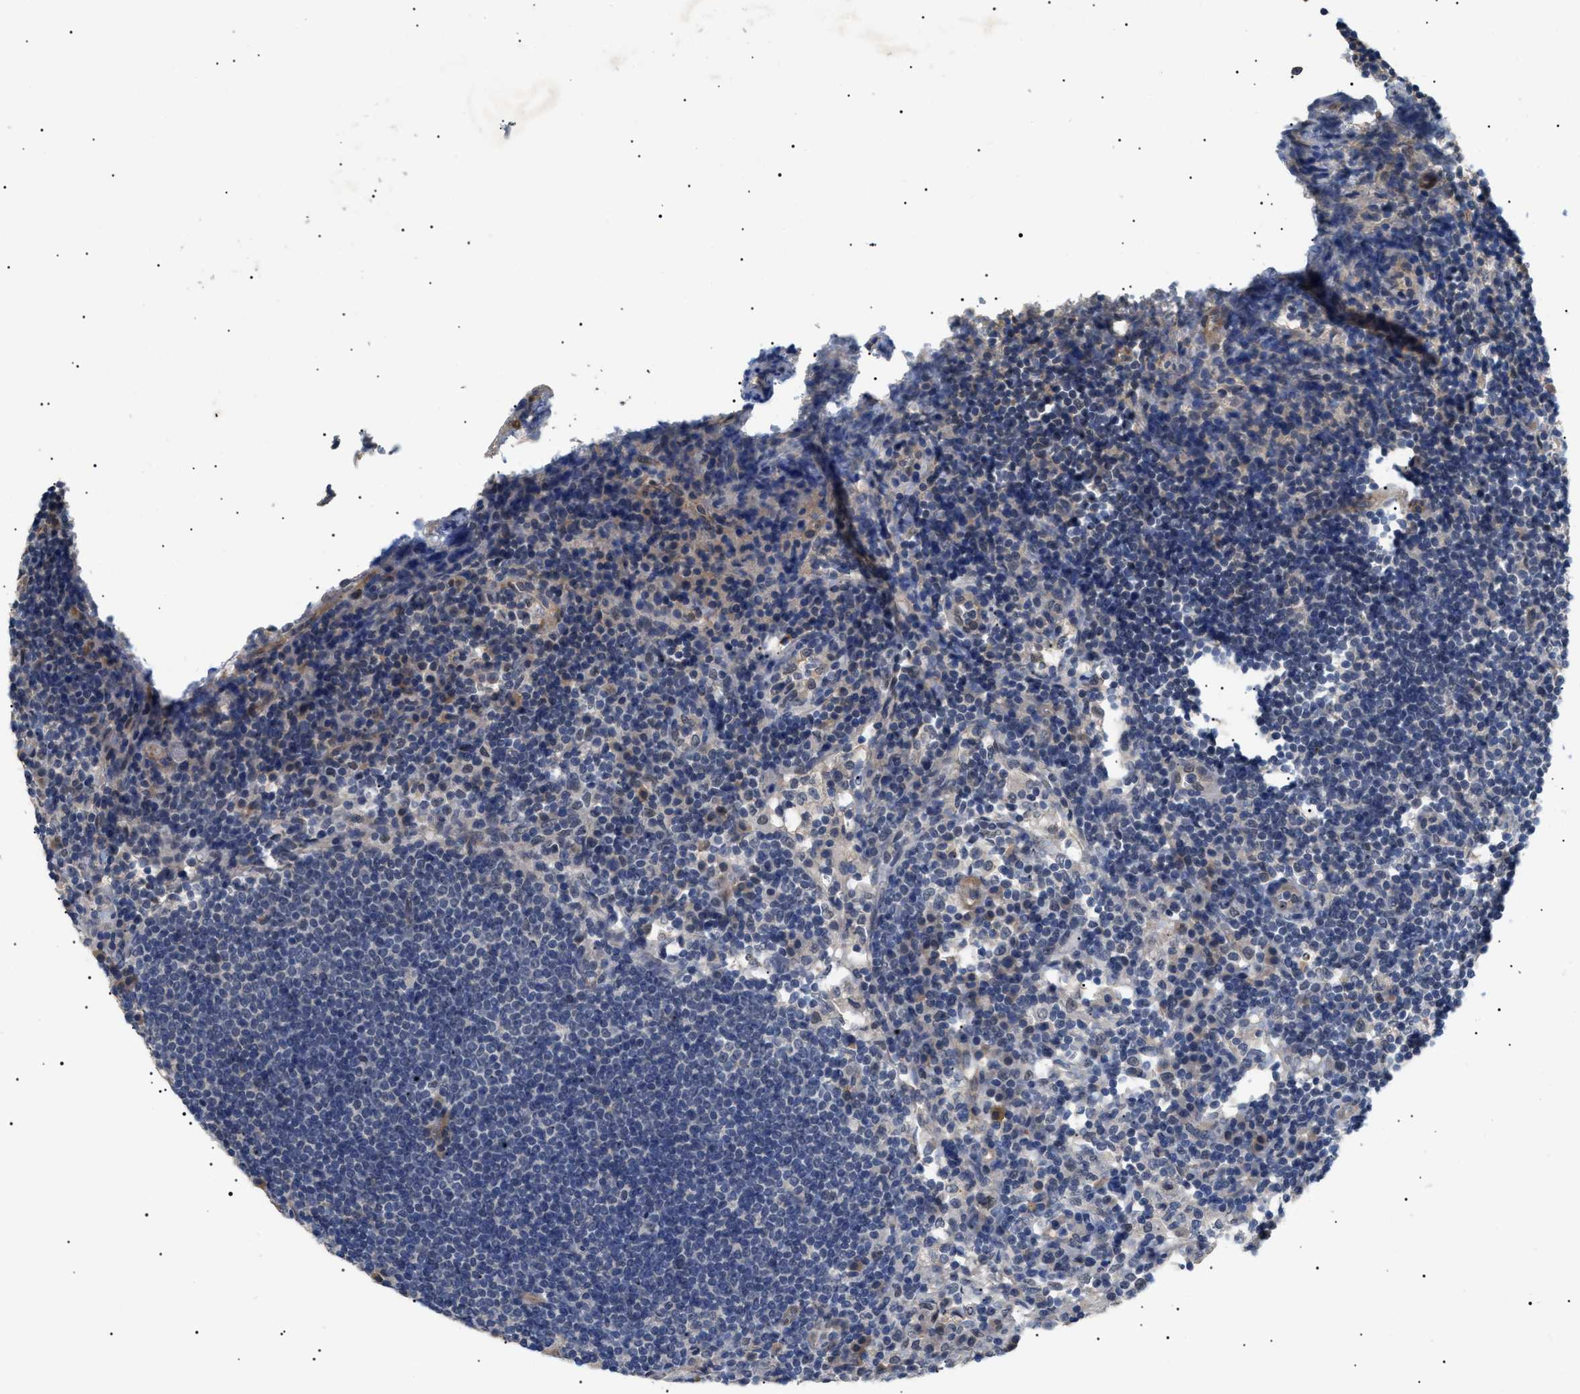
{"staining": {"intensity": "weak", "quantity": ">75%", "location": "cytoplasmic/membranous"}, "tissue": "lymph node", "cell_type": "Germinal center cells", "image_type": "normal", "snomed": [{"axis": "morphology", "description": "Normal tissue, NOS"}, {"axis": "topography", "description": "Lymph node"}], "caption": "Germinal center cells reveal low levels of weak cytoplasmic/membranous staining in about >75% of cells in benign human lymph node. The protein of interest is shown in brown color, while the nuclei are stained blue.", "gene": "CRCP", "patient": {"sex": "female", "age": 53}}